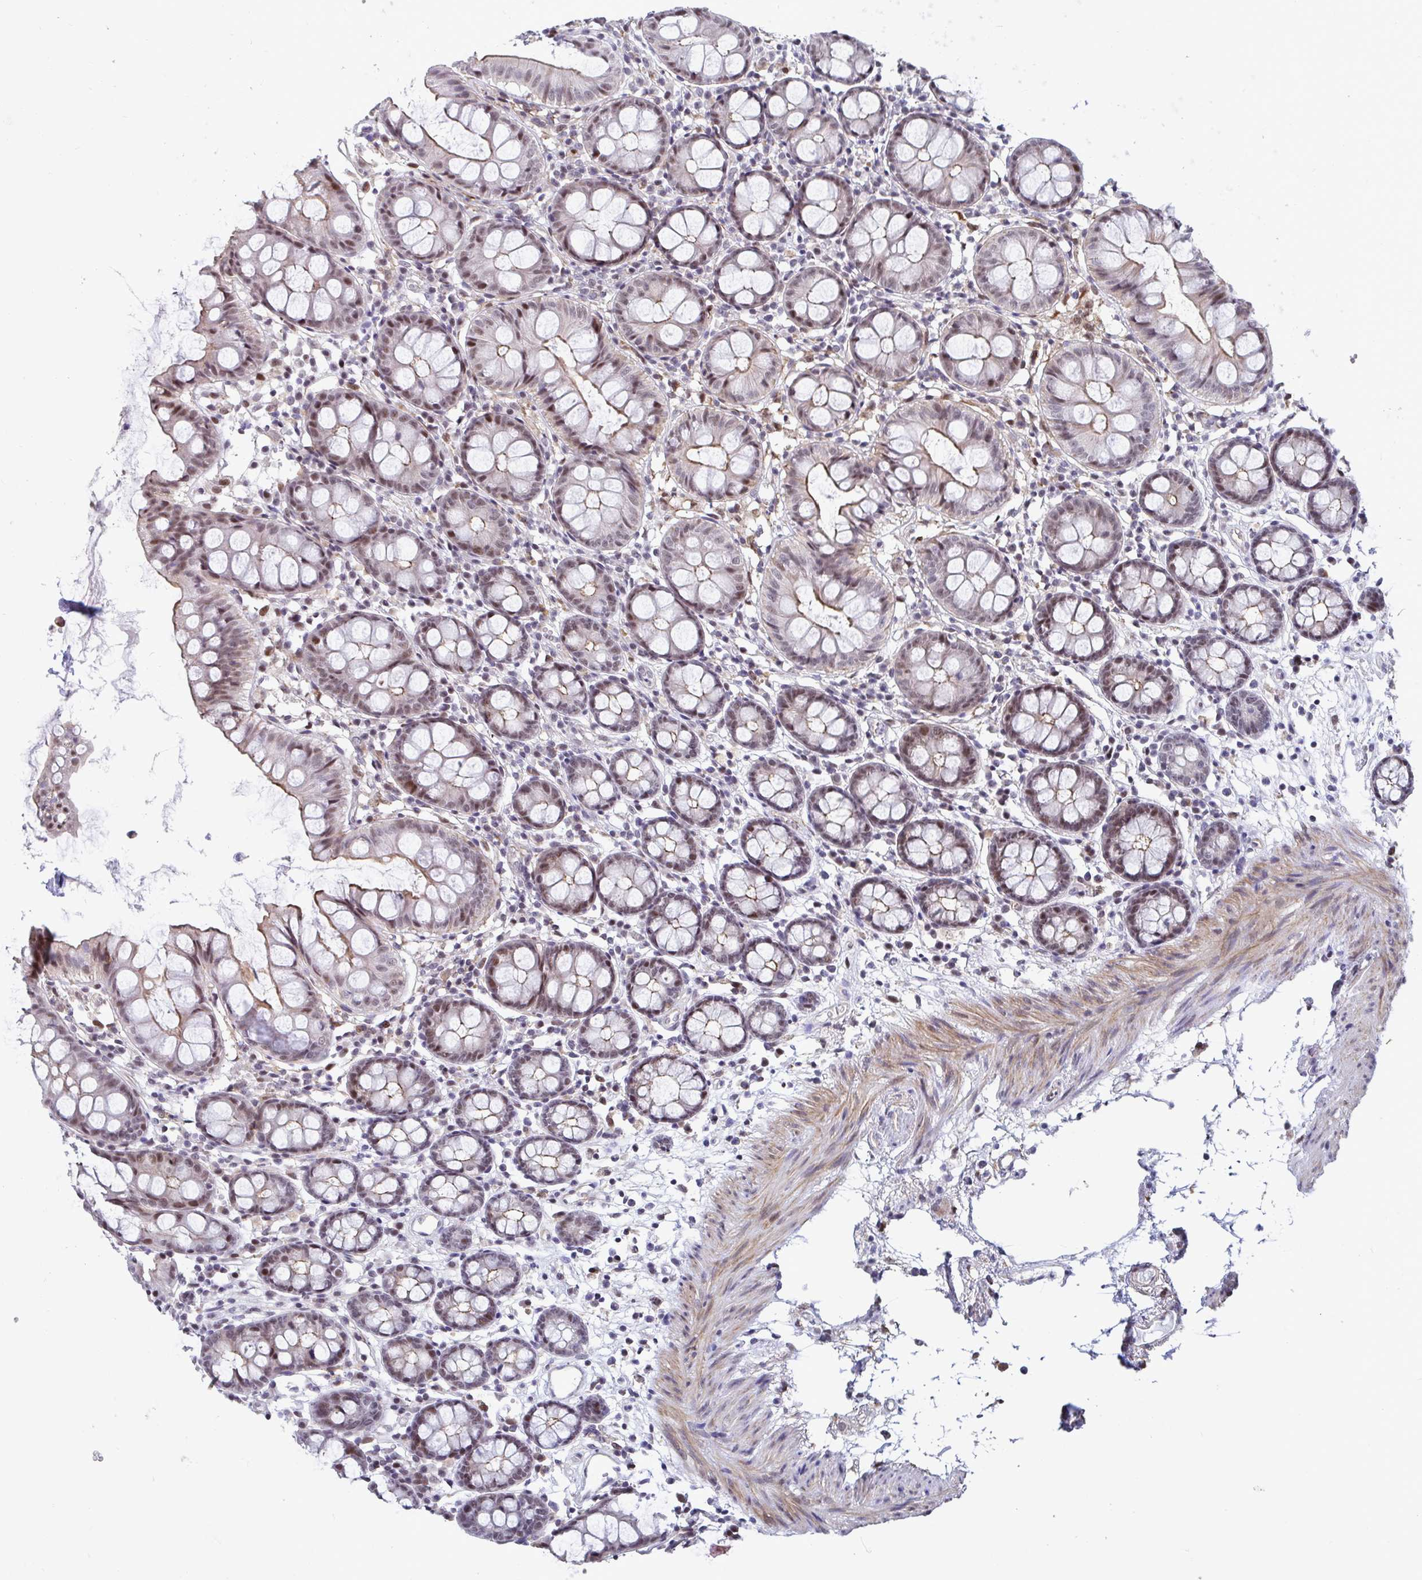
{"staining": {"intensity": "weak", "quantity": "25%-75%", "location": "cytoplasmic/membranous"}, "tissue": "colon", "cell_type": "Endothelial cells", "image_type": "normal", "snomed": [{"axis": "morphology", "description": "Normal tissue, NOS"}, {"axis": "topography", "description": "Colon"}], "caption": "Immunohistochemical staining of unremarkable human colon demonstrates low levels of weak cytoplasmic/membranous expression in about 25%-75% of endothelial cells. The staining was performed using DAB to visualize the protein expression in brown, while the nuclei were stained in blue with hematoxylin (Magnification: 20x).", "gene": "WDR72", "patient": {"sex": "female", "age": 84}}